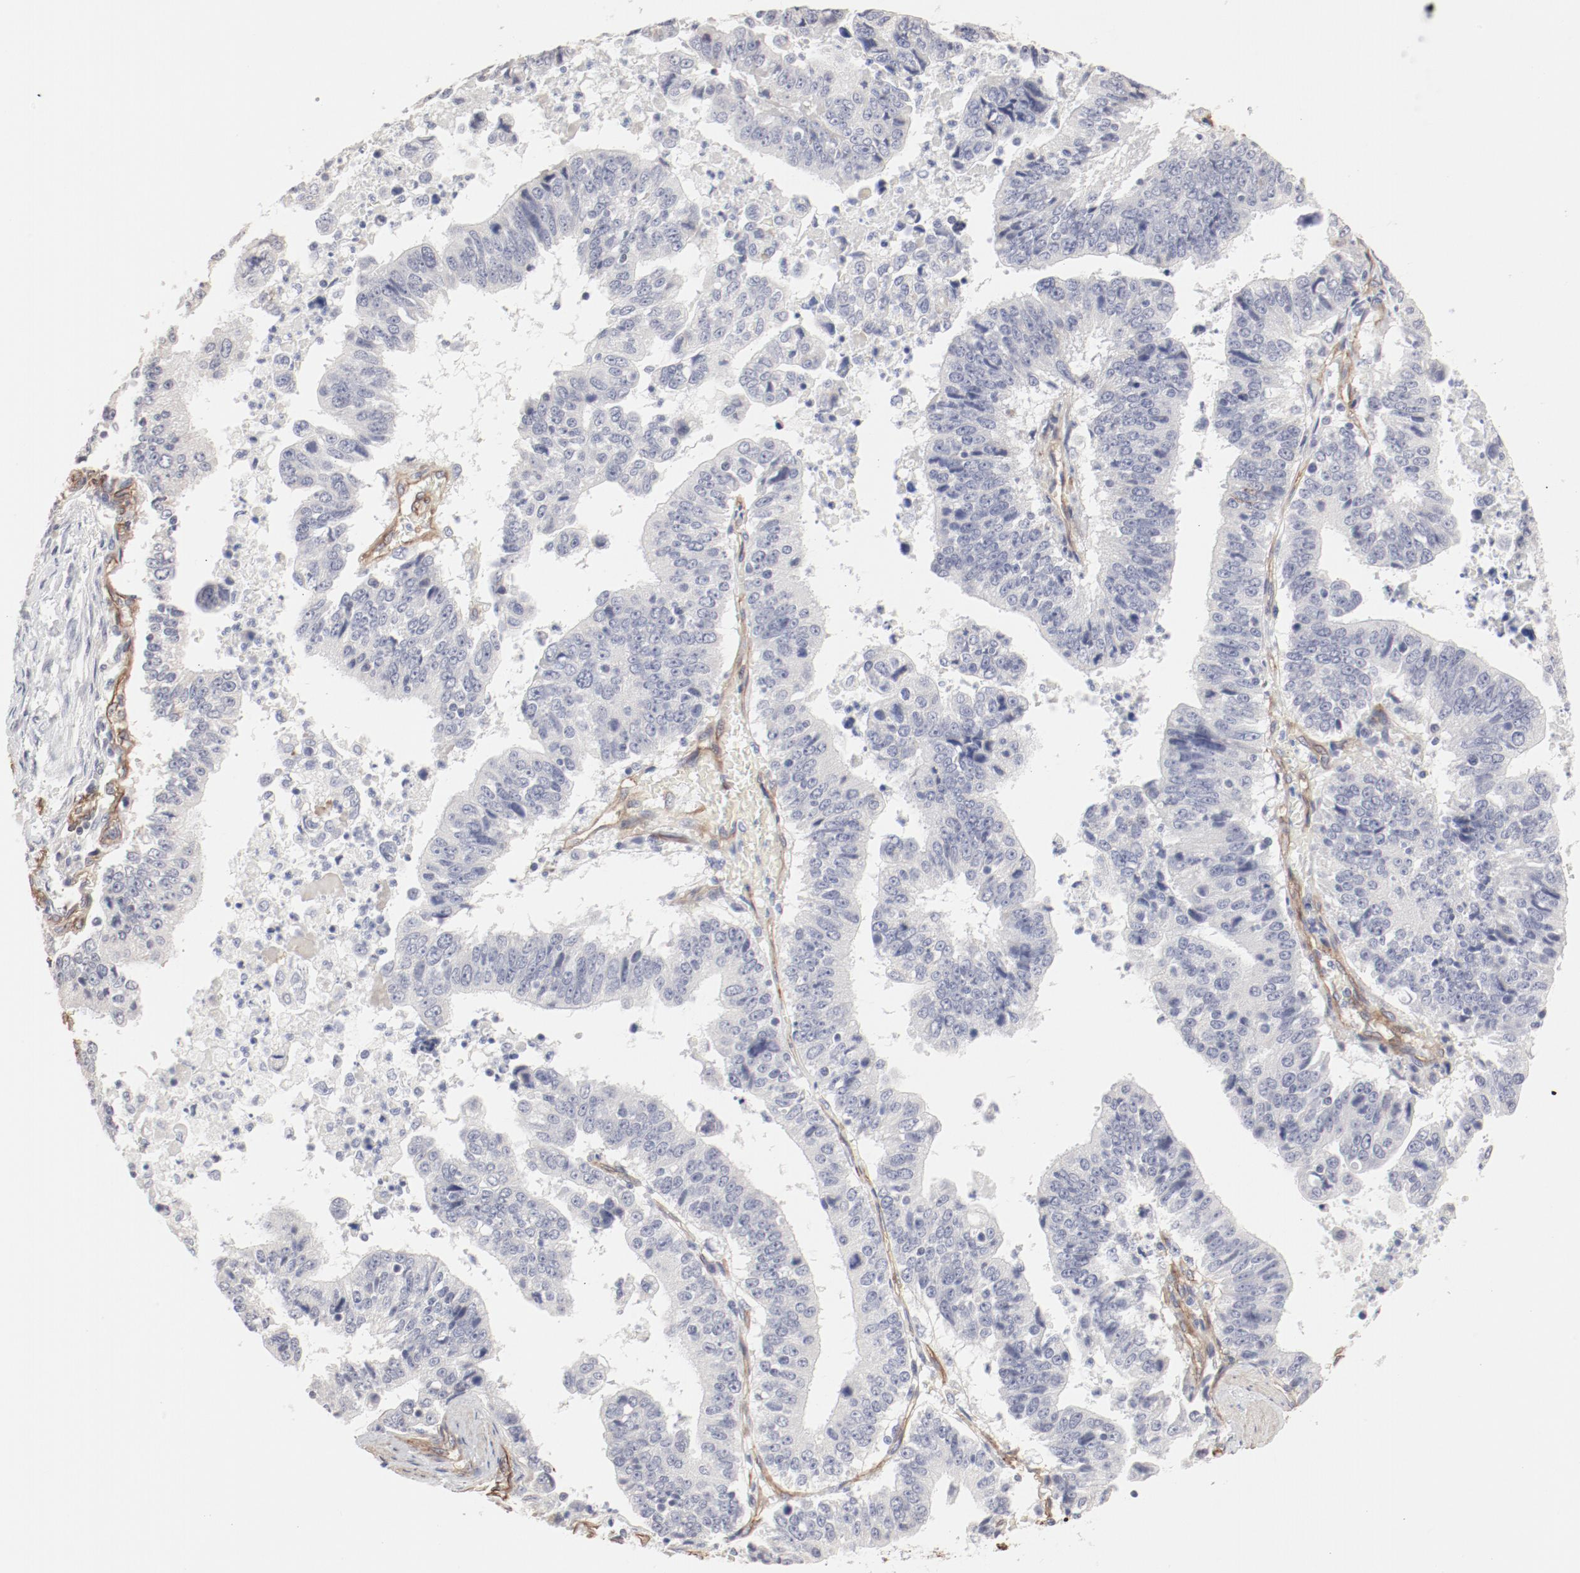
{"staining": {"intensity": "negative", "quantity": "none", "location": "none"}, "tissue": "stomach cancer", "cell_type": "Tumor cells", "image_type": "cancer", "snomed": [{"axis": "morphology", "description": "Adenocarcinoma, NOS"}, {"axis": "topography", "description": "Stomach, upper"}], "caption": "Immunohistochemistry (IHC) of human adenocarcinoma (stomach) reveals no positivity in tumor cells.", "gene": "MAGED4", "patient": {"sex": "female", "age": 50}}